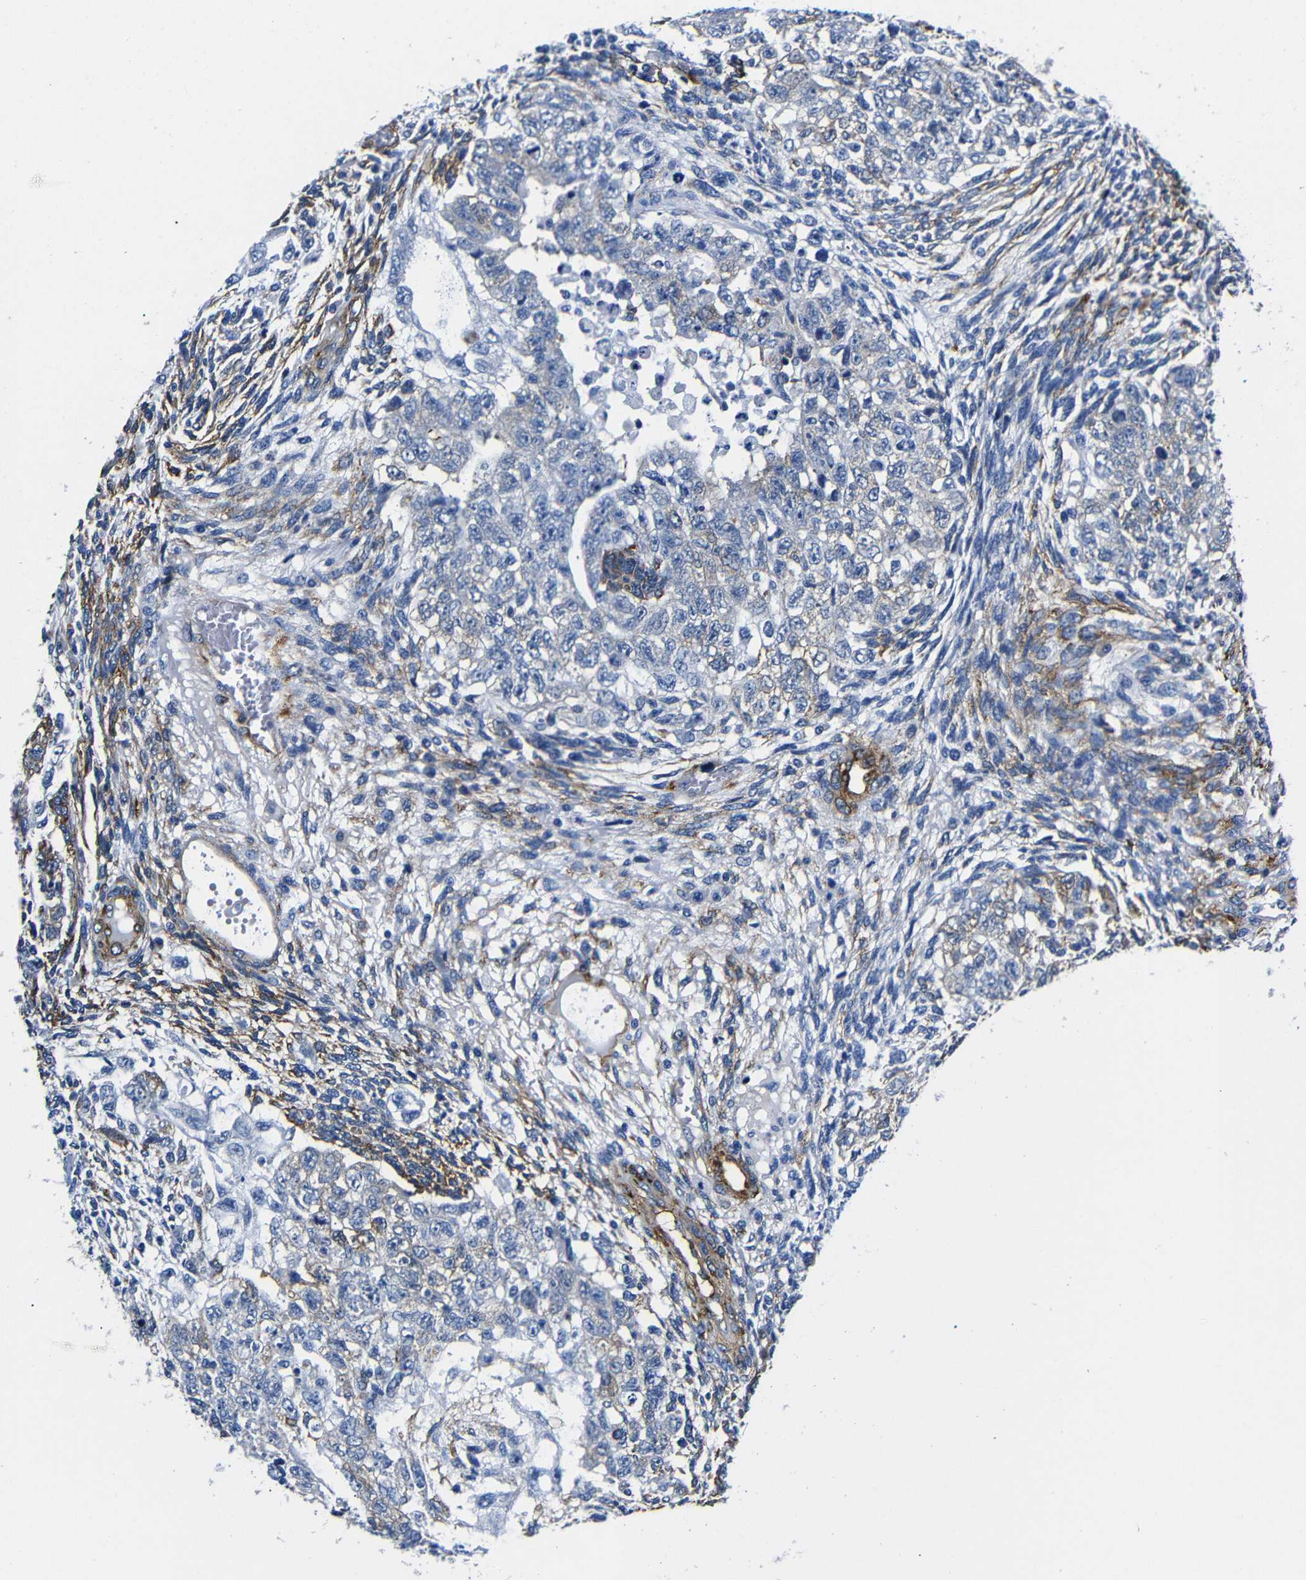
{"staining": {"intensity": "moderate", "quantity": "<25%", "location": "cytoplasmic/membranous"}, "tissue": "testis cancer", "cell_type": "Tumor cells", "image_type": "cancer", "snomed": [{"axis": "morphology", "description": "Normal tissue, NOS"}, {"axis": "morphology", "description": "Carcinoma, Embryonal, NOS"}, {"axis": "topography", "description": "Testis"}], "caption": "Tumor cells exhibit low levels of moderate cytoplasmic/membranous expression in about <25% of cells in human embryonal carcinoma (testis). Using DAB (brown) and hematoxylin (blue) stains, captured at high magnification using brightfield microscopy.", "gene": "LRIG1", "patient": {"sex": "male", "age": 36}}